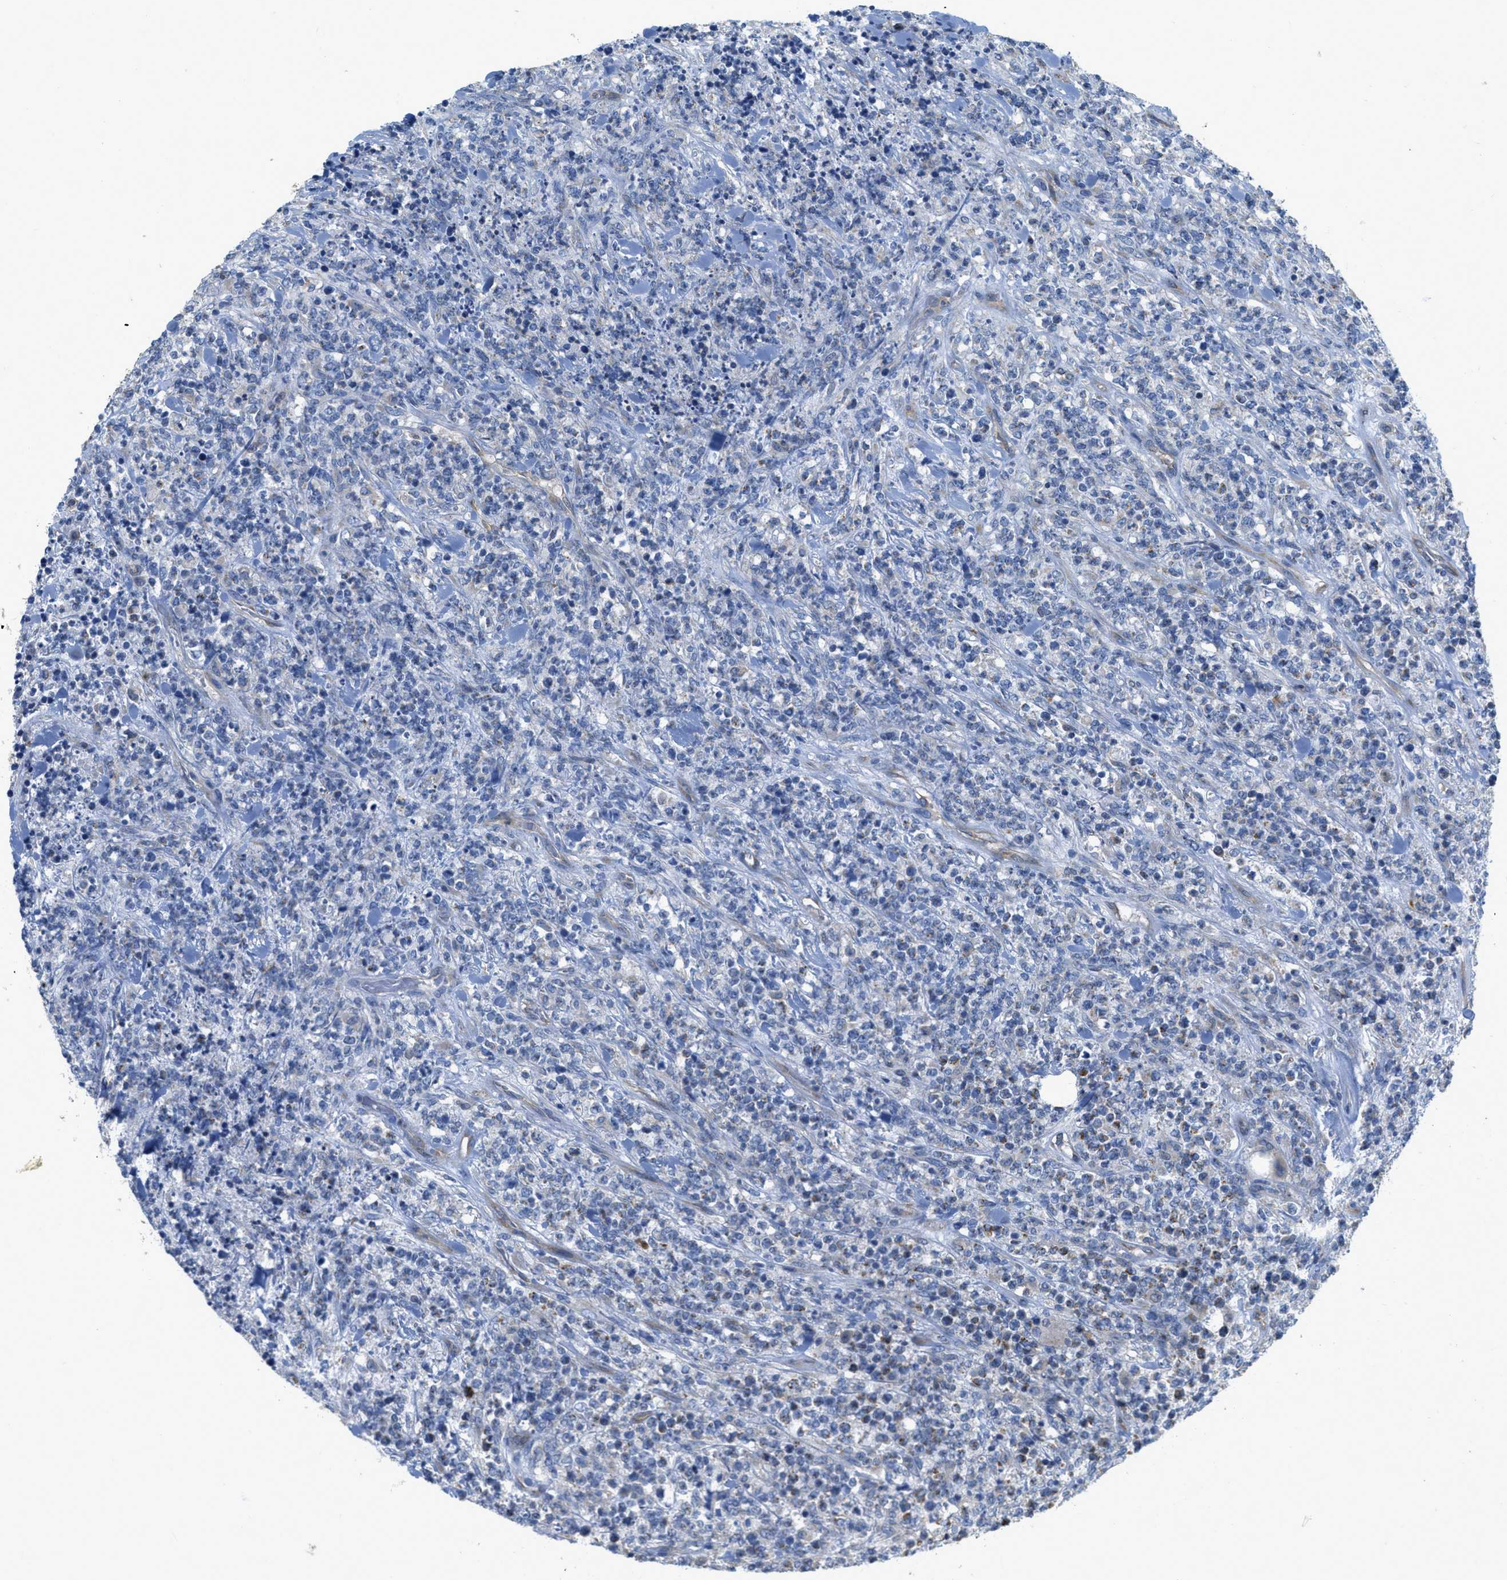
{"staining": {"intensity": "negative", "quantity": "none", "location": "none"}, "tissue": "lymphoma", "cell_type": "Tumor cells", "image_type": "cancer", "snomed": [{"axis": "morphology", "description": "Malignant lymphoma, non-Hodgkin's type, High grade"}, {"axis": "topography", "description": "Soft tissue"}], "caption": "Lymphoma was stained to show a protein in brown. There is no significant expression in tumor cells.", "gene": "CASP10", "patient": {"sex": "male", "age": 18}}